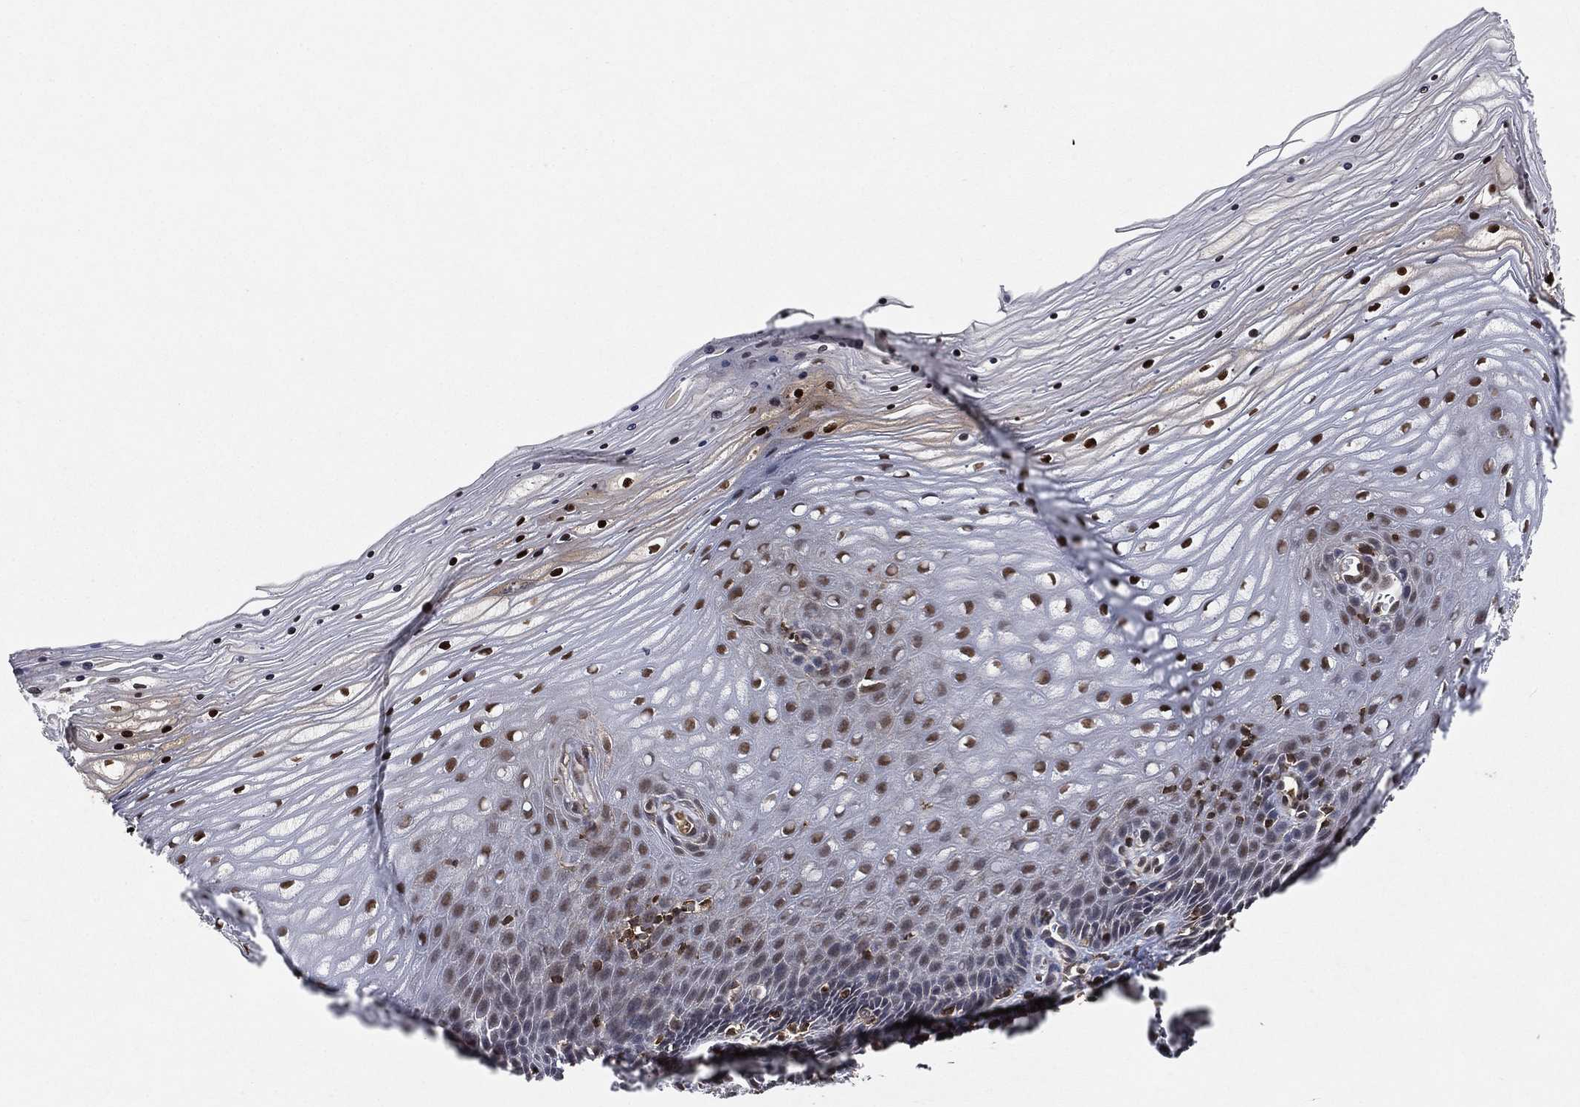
{"staining": {"intensity": "negative", "quantity": "none", "location": "none"}, "tissue": "cervix", "cell_type": "Glandular cells", "image_type": "normal", "snomed": [{"axis": "morphology", "description": "Normal tissue, NOS"}, {"axis": "topography", "description": "Cervix"}], "caption": "IHC histopathology image of unremarkable human cervix stained for a protein (brown), which shows no staining in glandular cells. Nuclei are stained in blue.", "gene": "WDR26", "patient": {"sex": "female", "age": 35}}